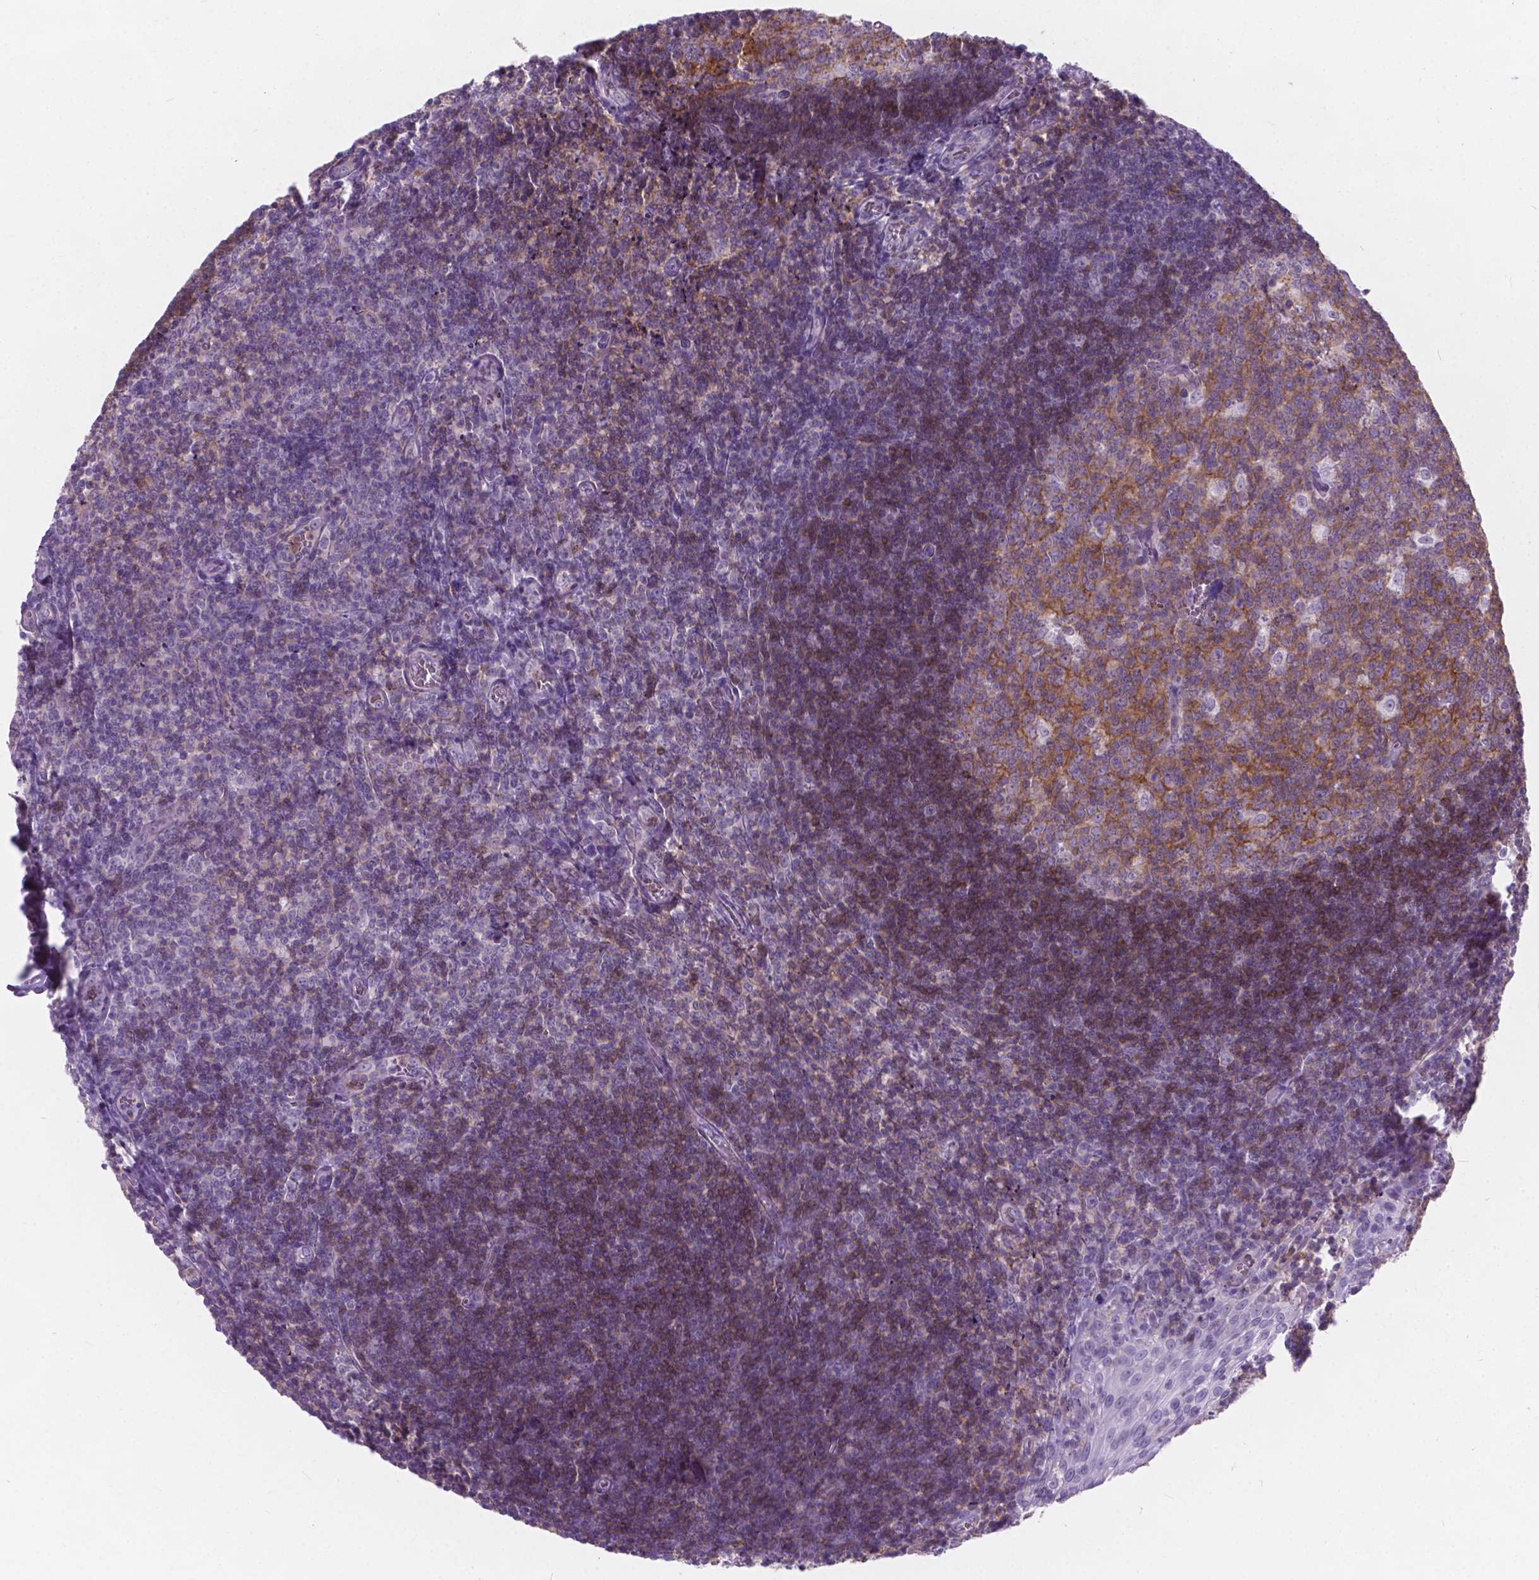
{"staining": {"intensity": "weak", "quantity": "<25%", "location": "cytoplasmic/membranous"}, "tissue": "tonsil", "cell_type": "Germinal center cells", "image_type": "normal", "snomed": [{"axis": "morphology", "description": "Normal tissue, NOS"}, {"axis": "morphology", "description": "Inflammation, NOS"}, {"axis": "topography", "description": "Tonsil"}], "caption": "This micrograph is of benign tonsil stained with immunohistochemistry to label a protein in brown with the nuclei are counter-stained blue. There is no expression in germinal center cells.", "gene": "KIAA0040", "patient": {"sex": "female", "age": 31}}